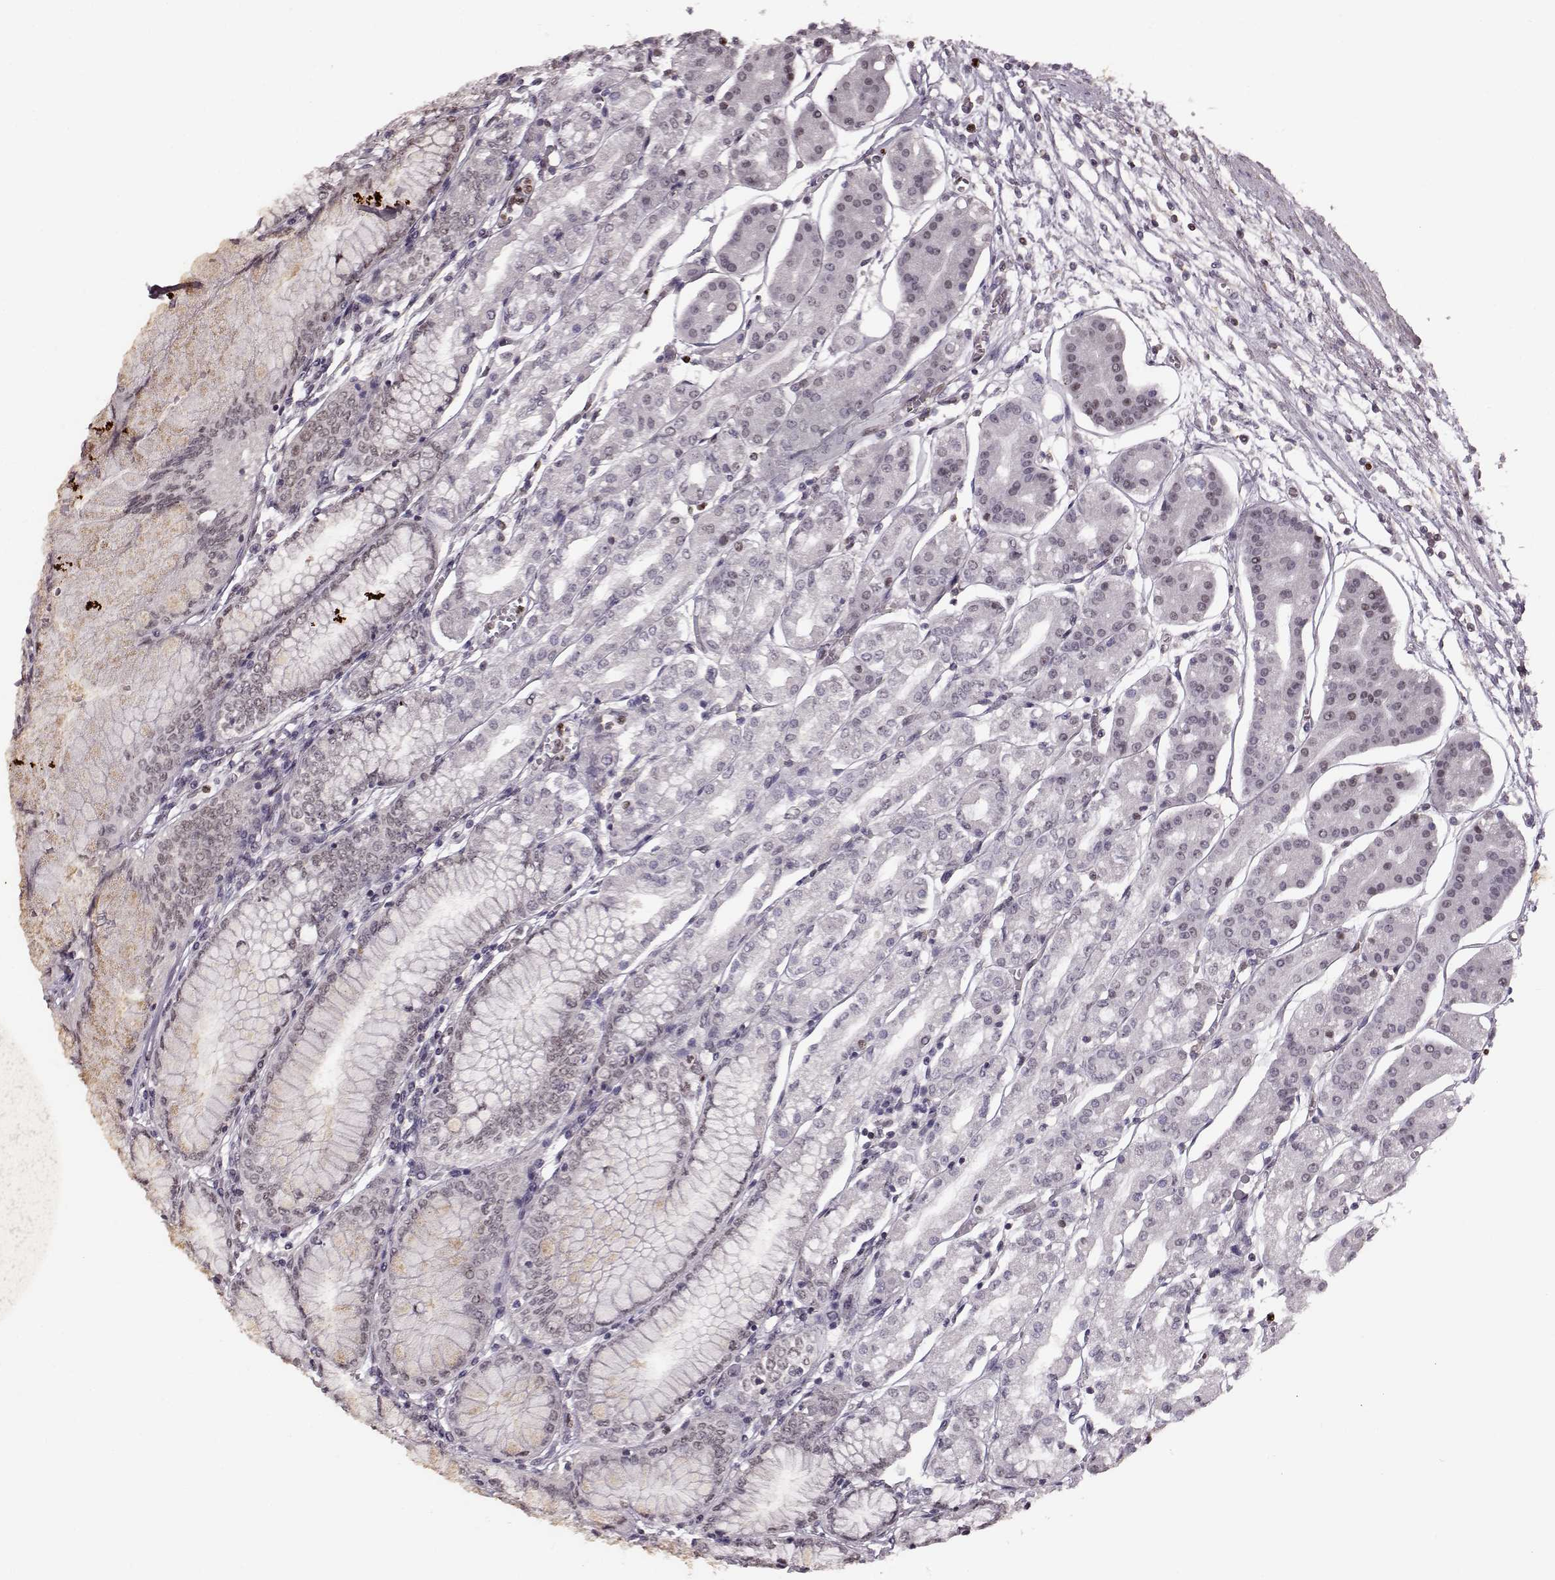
{"staining": {"intensity": "weak", "quantity": "<25%", "location": "nuclear"}, "tissue": "stomach", "cell_type": "Glandular cells", "image_type": "normal", "snomed": [{"axis": "morphology", "description": "Normal tissue, NOS"}, {"axis": "topography", "description": "Skeletal muscle"}, {"axis": "topography", "description": "Stomach"}], "caption": "DAB (3,3'-diaminobenzidine) immunohistochemical staining of normal stomach demonstrates no significant positivity in glandular cells. The staining is performed using DAB (3,3'-diaminobenzidine) brown chromogen with nuclei counter-stained in using hematoxylin.", "gene": "KLF6", "patient": {"sex": "female", "age": 57}}